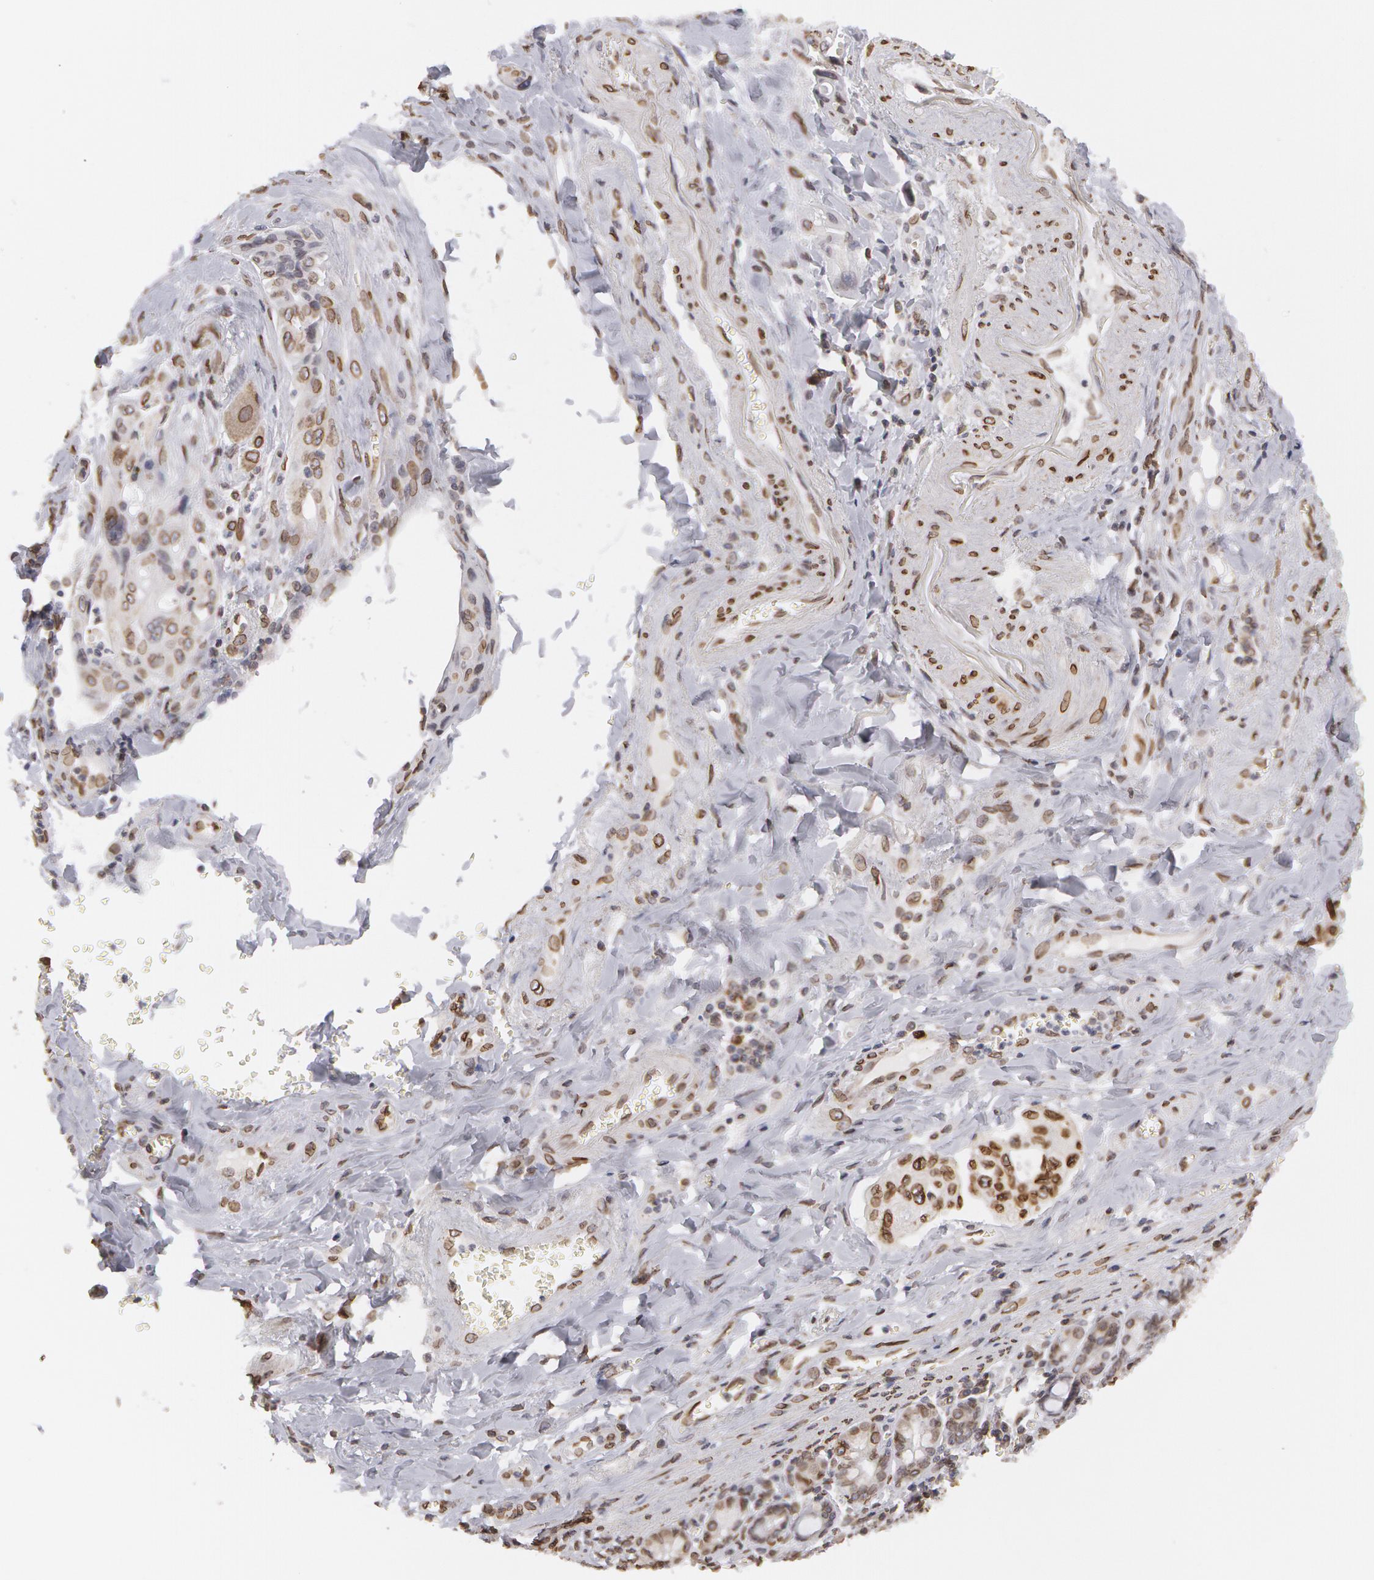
{"staining": {"intensity": "moderate", "quantity": "25%-75%", "location": "nuclear"}, "tissue": "pancreatic cancer", "cell_type": "Tumor cells", "image_type": "cancer", "snomed": [{"axis": "morphology", "description": "Adenocarcinoma, NOS"}, {"axis": "topography", "description": "Pancreas"}], "caption": "Immunohistochemical staining of pancreatic adenocarcinoma reveals medium levels of moderate nuclear protein expression in about 25%-75% of tumor cells.", "gene": "EMD", "patient": {"sex": "male", "age": 77}}